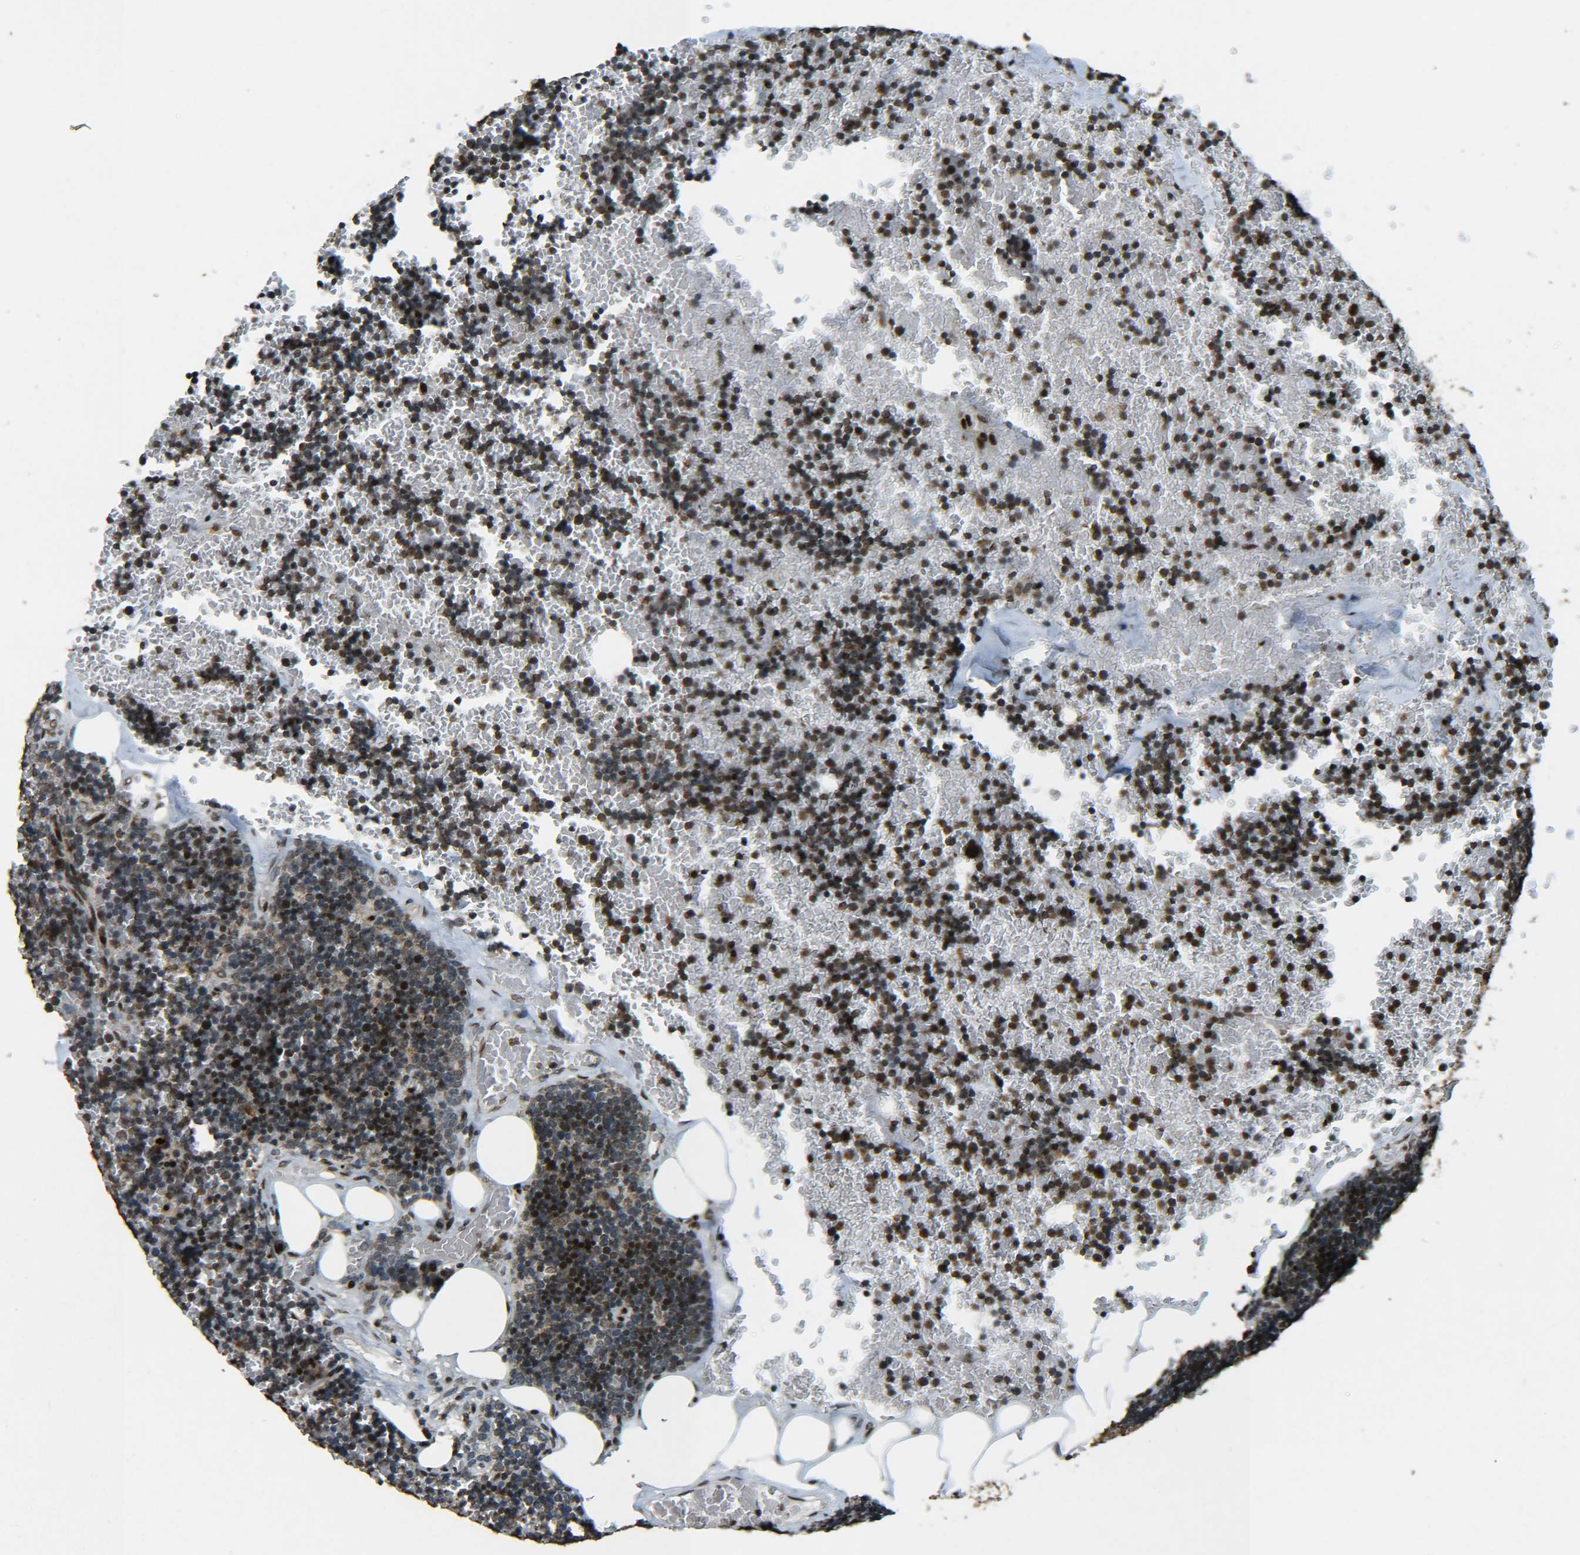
{"staining": {"intensity": "moderate", "quantity": "25%-75%", "location": "cytoplasmic/membranous"}, "tissue": "lymph node", "cell_type": "Germinal center cells", "image_type": "normal", "snomed": [{"axis": "morphology", "description": "Normal tissue, NOS"}, {"axis": "topography", "description": "Lymph node"}], "caption": "The immunohistochemical stain shows moderate cytoplasmic/membranous expression in germinal center cells of normal lymph node. Nuclei are stained in blue.", "gene": "NEUROG2", "patient": {"sex": "male", "age": 33}}